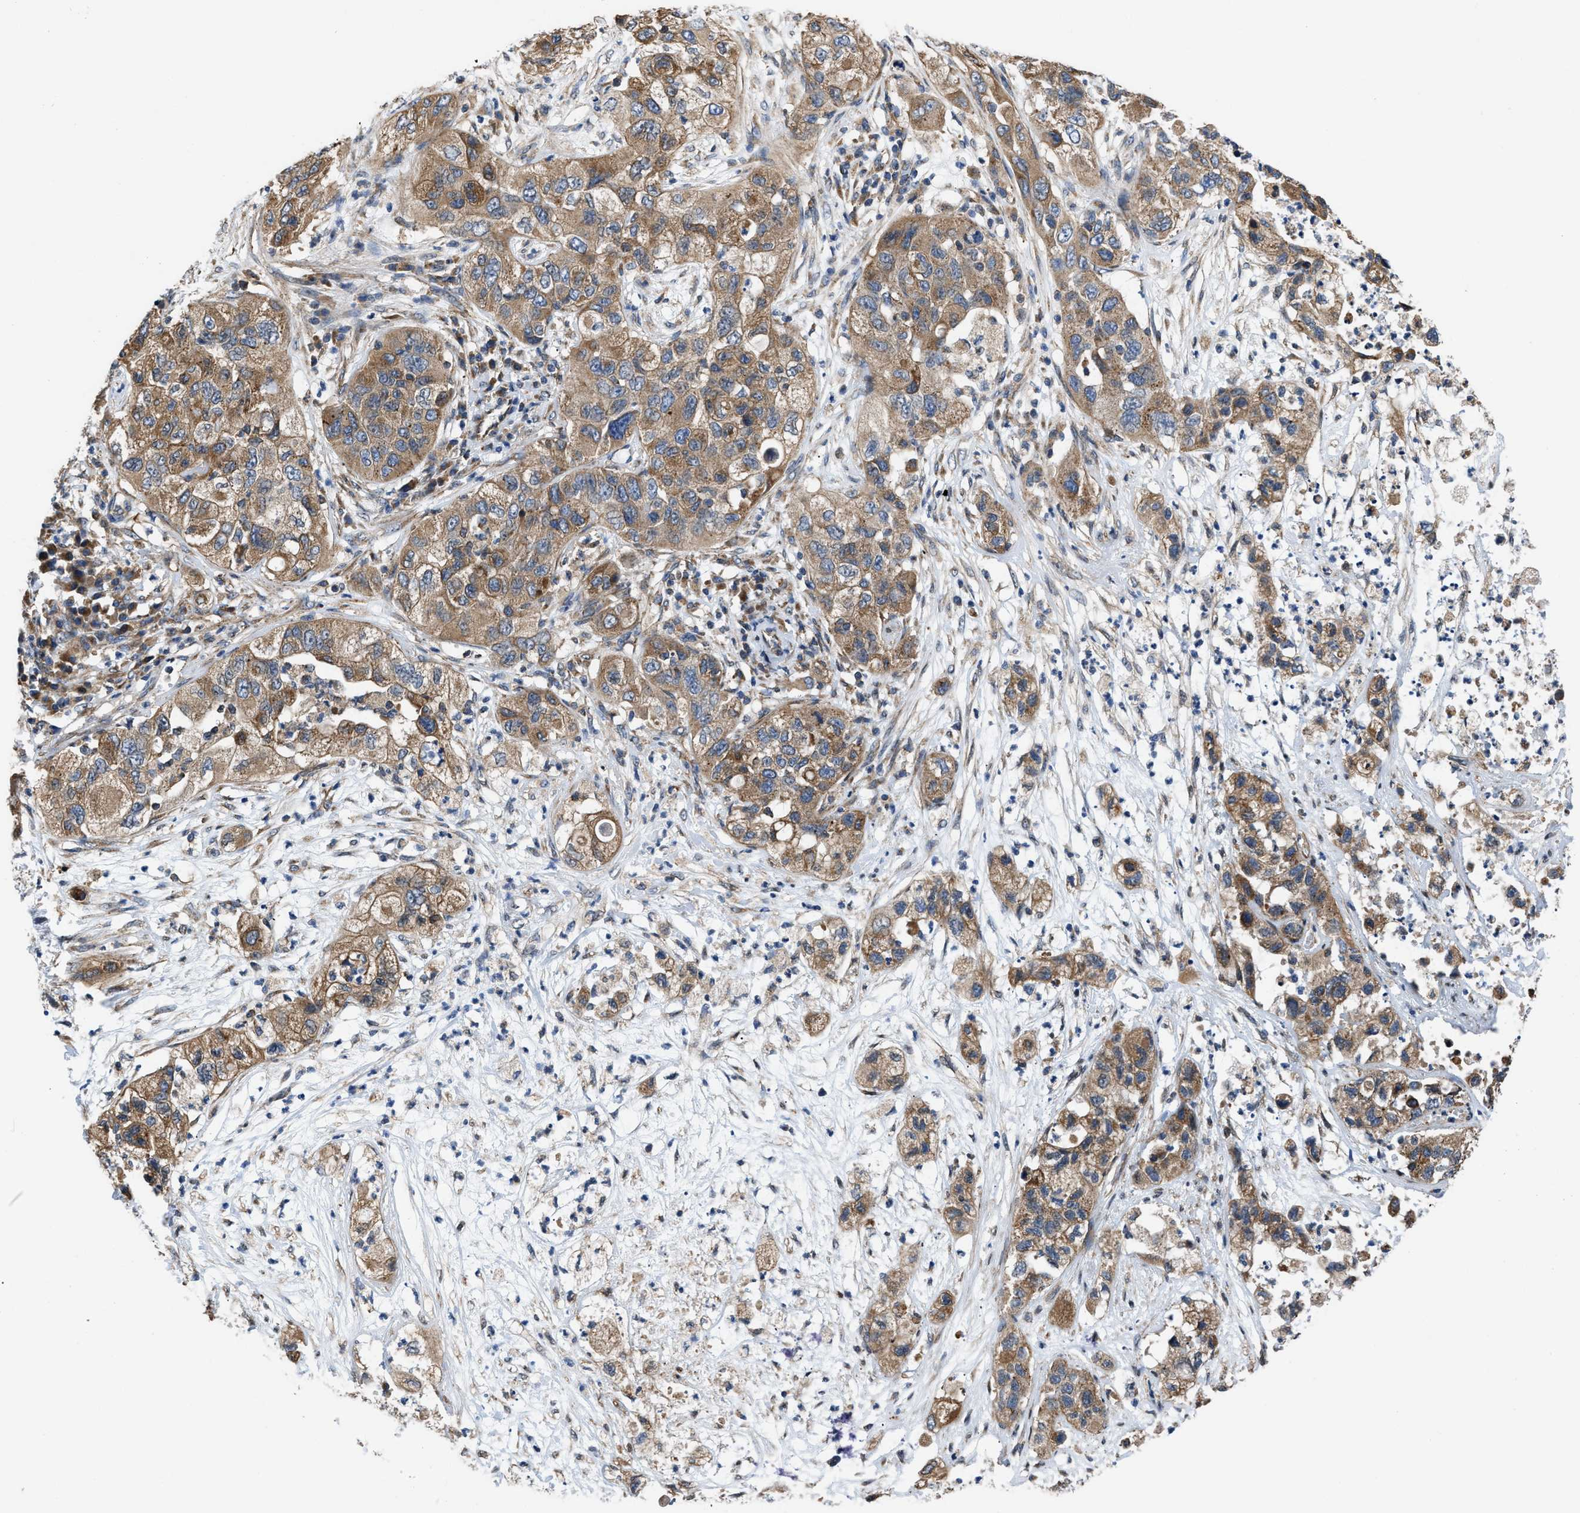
{"staining": {"intensity": "moderate", "quantity": ">75%", "location": "cytoplasmic/membranous"}, "tissue": "pancreatic cancer", "cell_type": "Tumor cells", "image_type": "cancer", "snomed": [{"axis": "morphology", "description": "Adenocarcinoma, NOS"}, {"axis": "topography", "description": "Pancreas"}], "caption": "This micrograph reveals immunohistochemistry (IHC) staining of human pancreatic adenocarcinoma, with medium moderate cytoplasmic/membranous expression in approximately >75% of tumor cells.", "gene": "CEP128", "patient": {"sex": "female", "age": 78}}